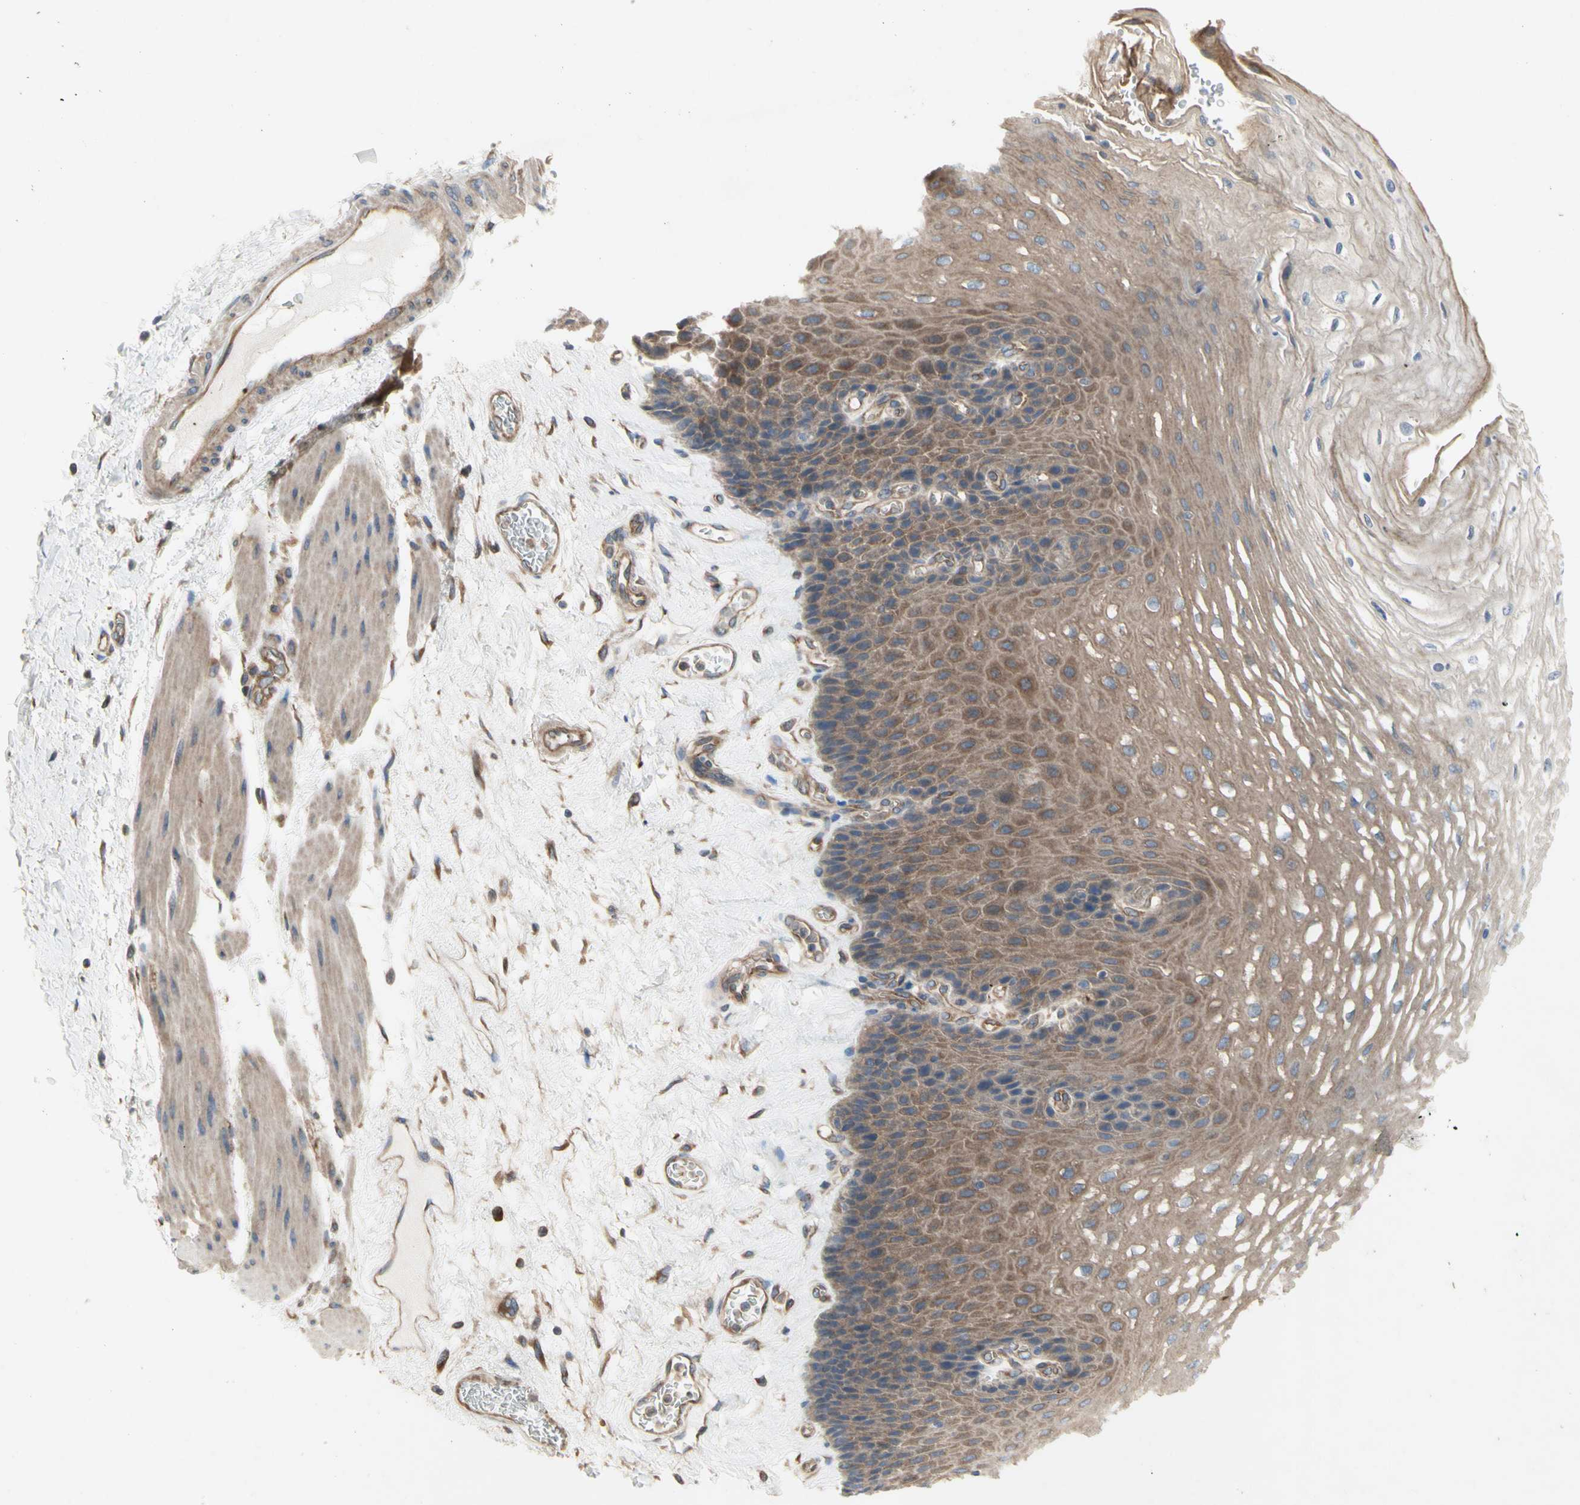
{"staining": {"intensity": "moderate", "quantity": "25%-75%", "location": "cytoplasmic/membranous"}, "tissue": "esophagus", "cell_type": "Squamous epithelial cells", "image_type": "normal", "snomed": [{"axis": "morphology", "description": "Normal tissue, NOS"}, {"axis": "topography", "description": "Esophagus"}], "caption": "High-magnification brightfield microscopy of normal esophagus stained with DAB (brown) and counterstained with hematoxylin (blue). squamous epithelial cells exhibit moderate cytoplasmic/membranous positivity is identified in about25%-75% of cells.", "gene": "KLC1", "patient": {"sex": "female", "age": 72}}